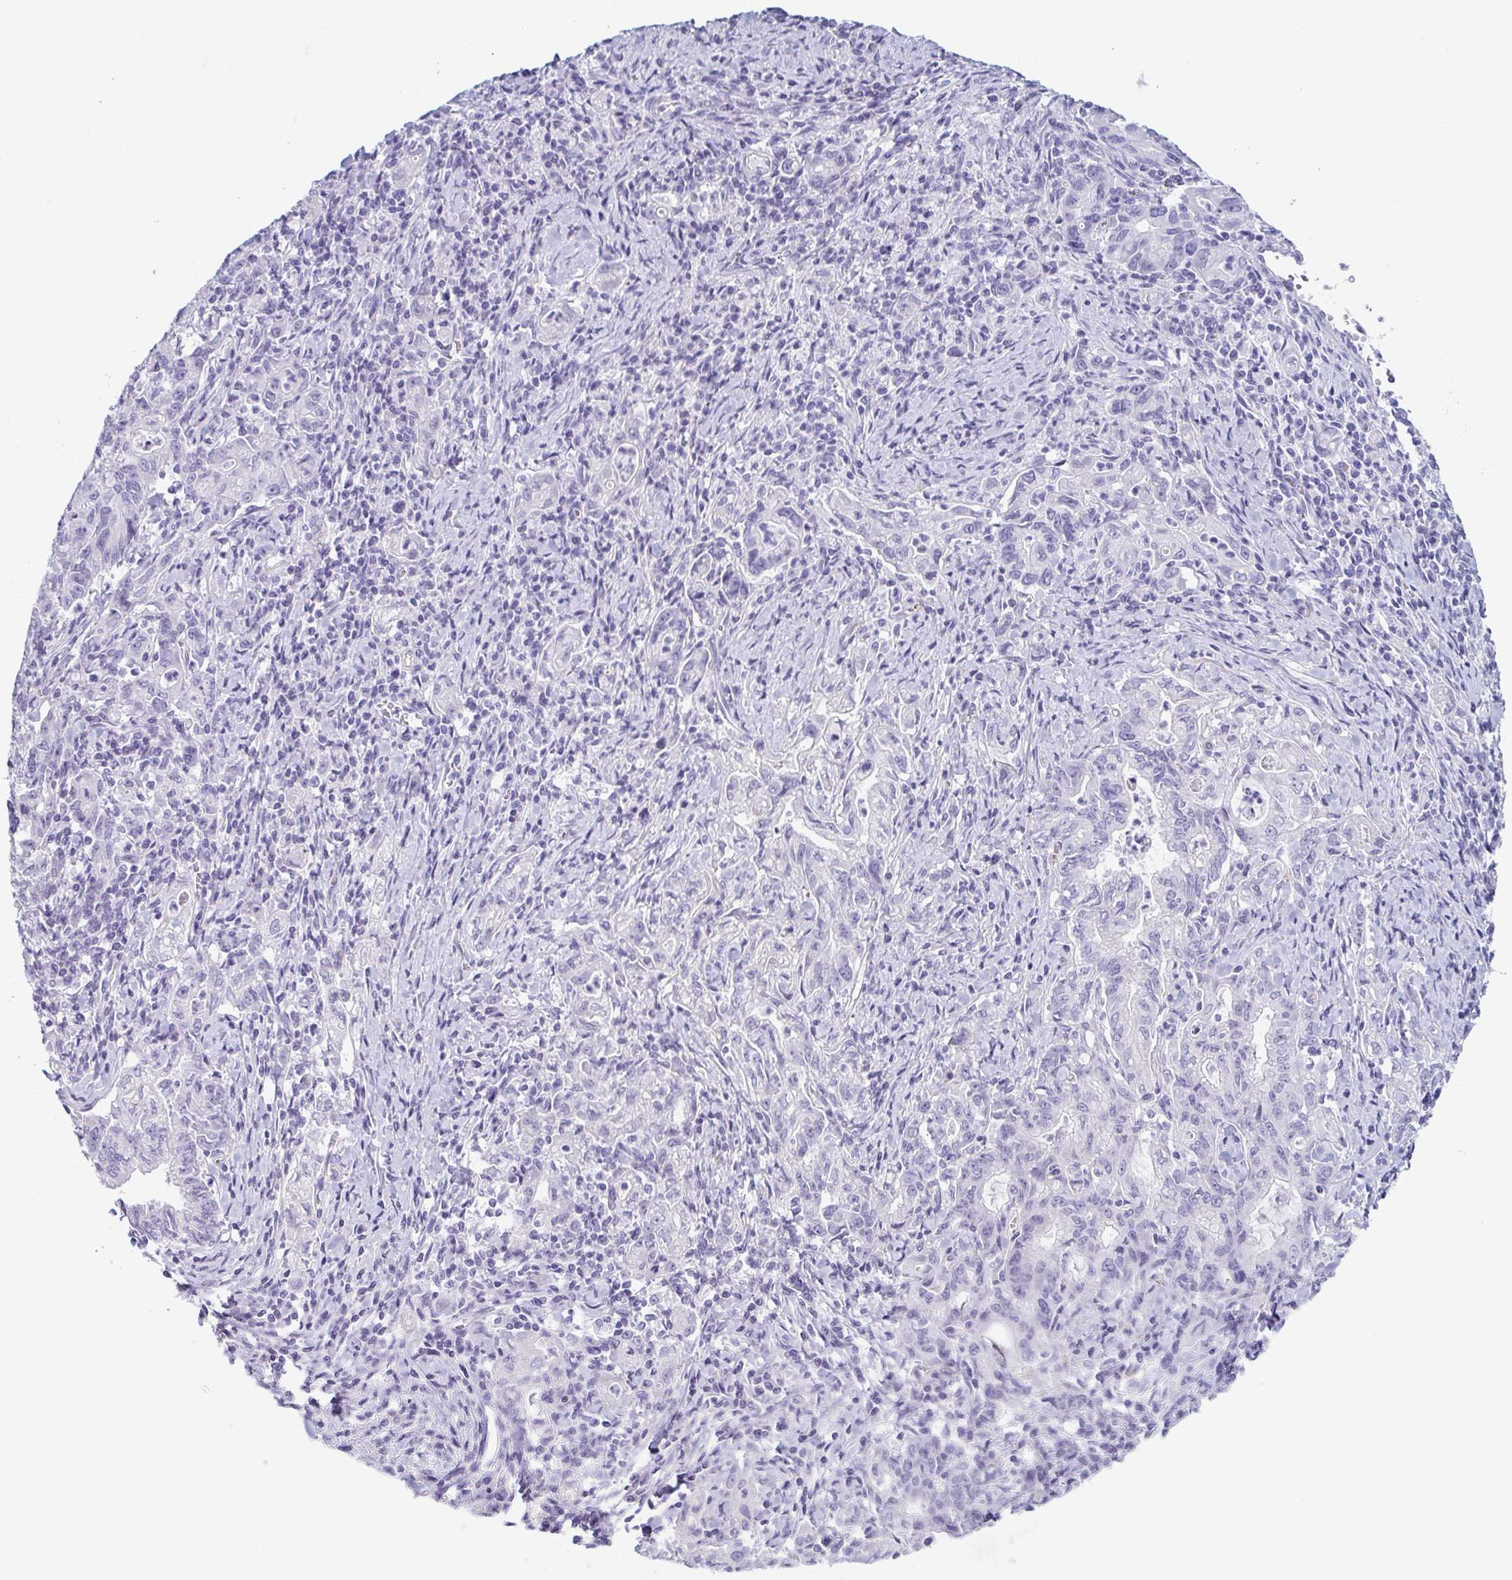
{"staining": {"intensity": "negative", "quantity": "none", "location": "none"}, "tissue": "stomach cancer", "cell_type": "Tumor cells", "image_type": "cancer", "snomed": [{"axis": "morphology", "description": "Adenocarcinoma, NOS"}, {"axis": "topography", "description": "Stomach, upper"}], "caption": "Immunohistochemical staining of stomach adenocarcinoma exhibits no significant staining in tumor cells.", "gene": "PRR27", "patient": {"sex": "female", "age": 79}}